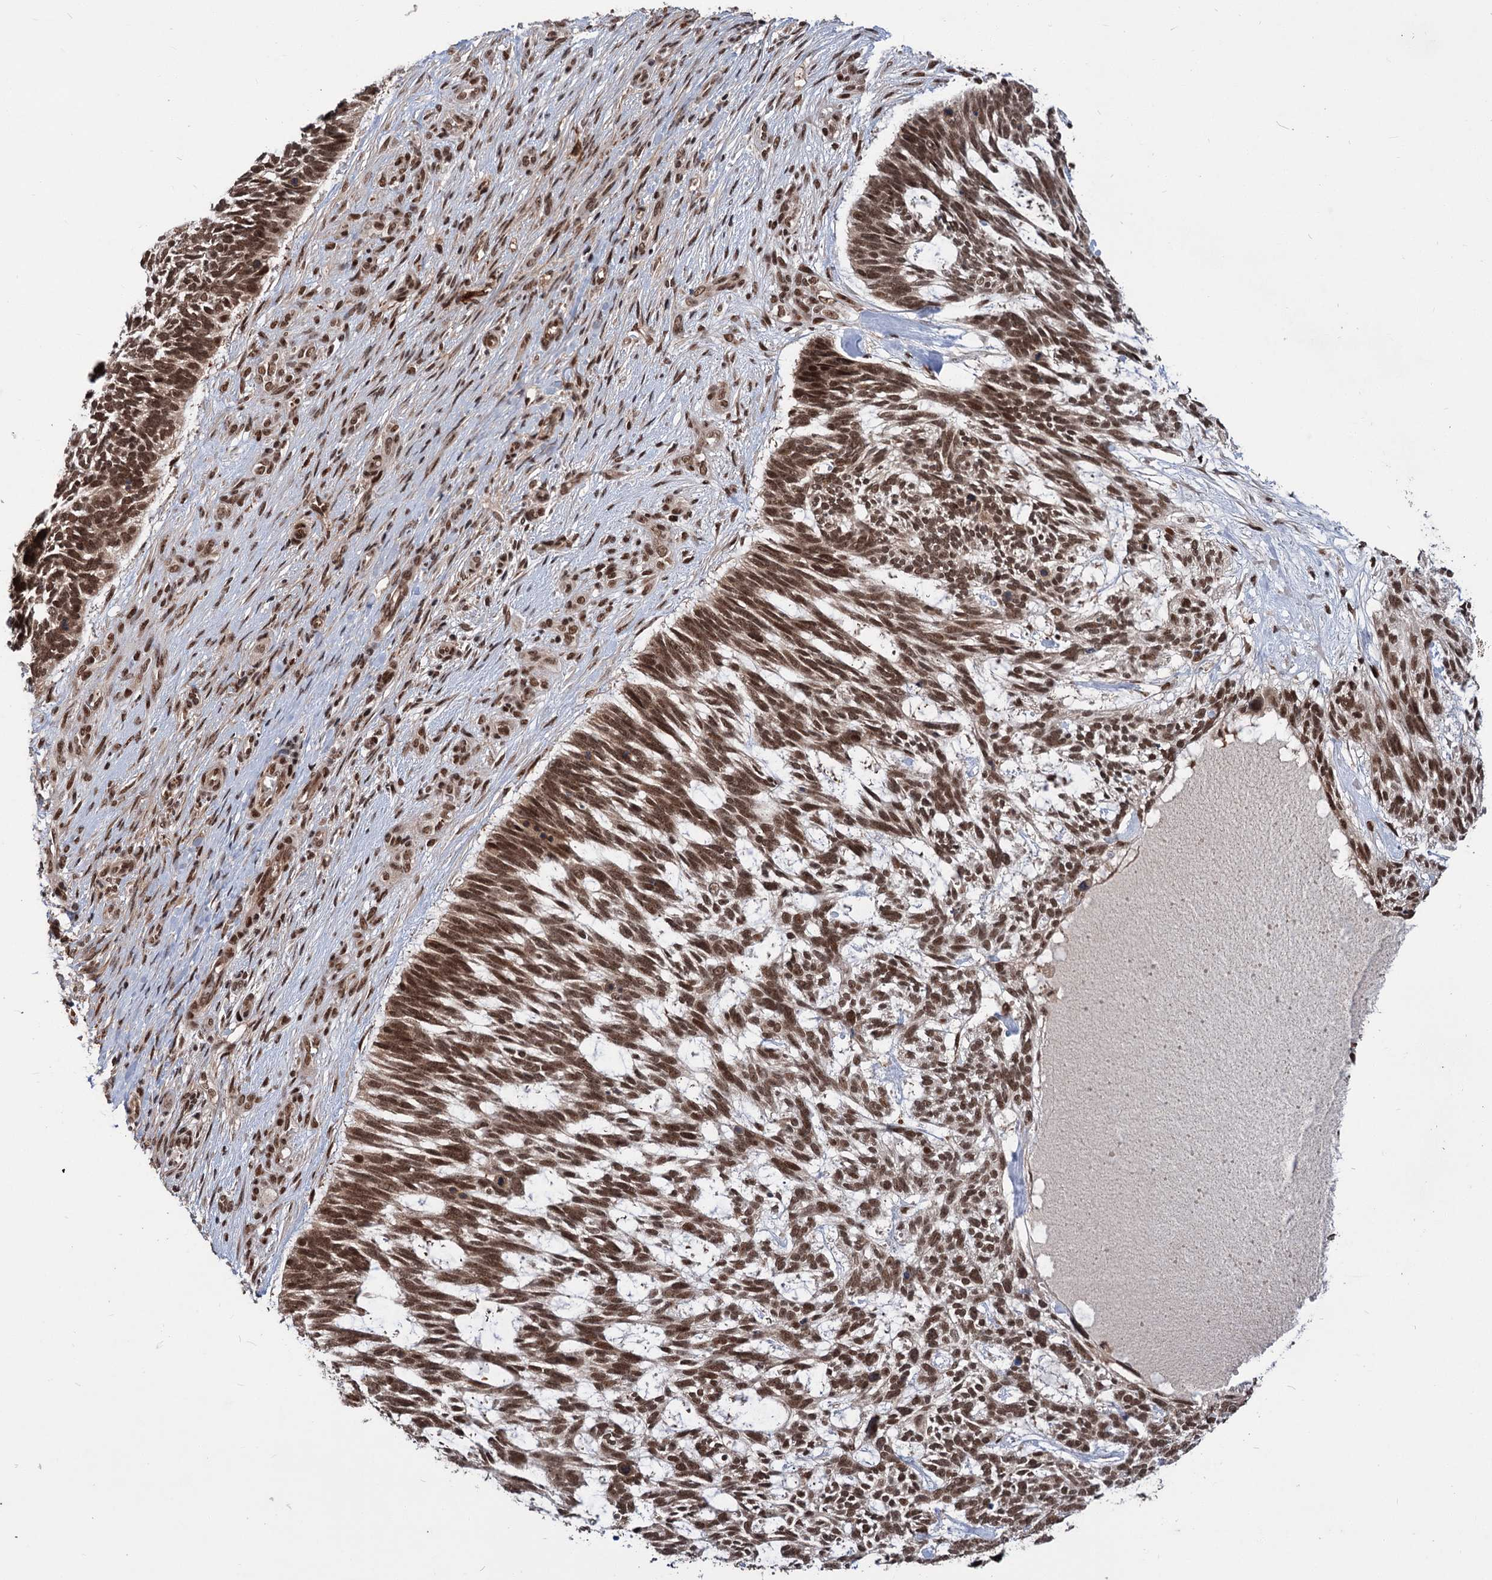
{"staining": {"intensity": "moderate", "quantity": ">75%", "location": "nuclear"}, "tissue": "skin cancer", "cell_type": "Tumor cells", "image_type": "cancer", "snomed": [{"axis": "morphology", "description": "Basal cell carcinoma"}, {"axis": "topography", "description": "Skin"}], "caption": "Skin cancer (basal cell carcinoma) stained with a brown dye exhibits moderate nuclear positive positivity in about >75% of tumor cells.", "gene": "MAML1", "patient": {"sex": "male", "age": 88}}